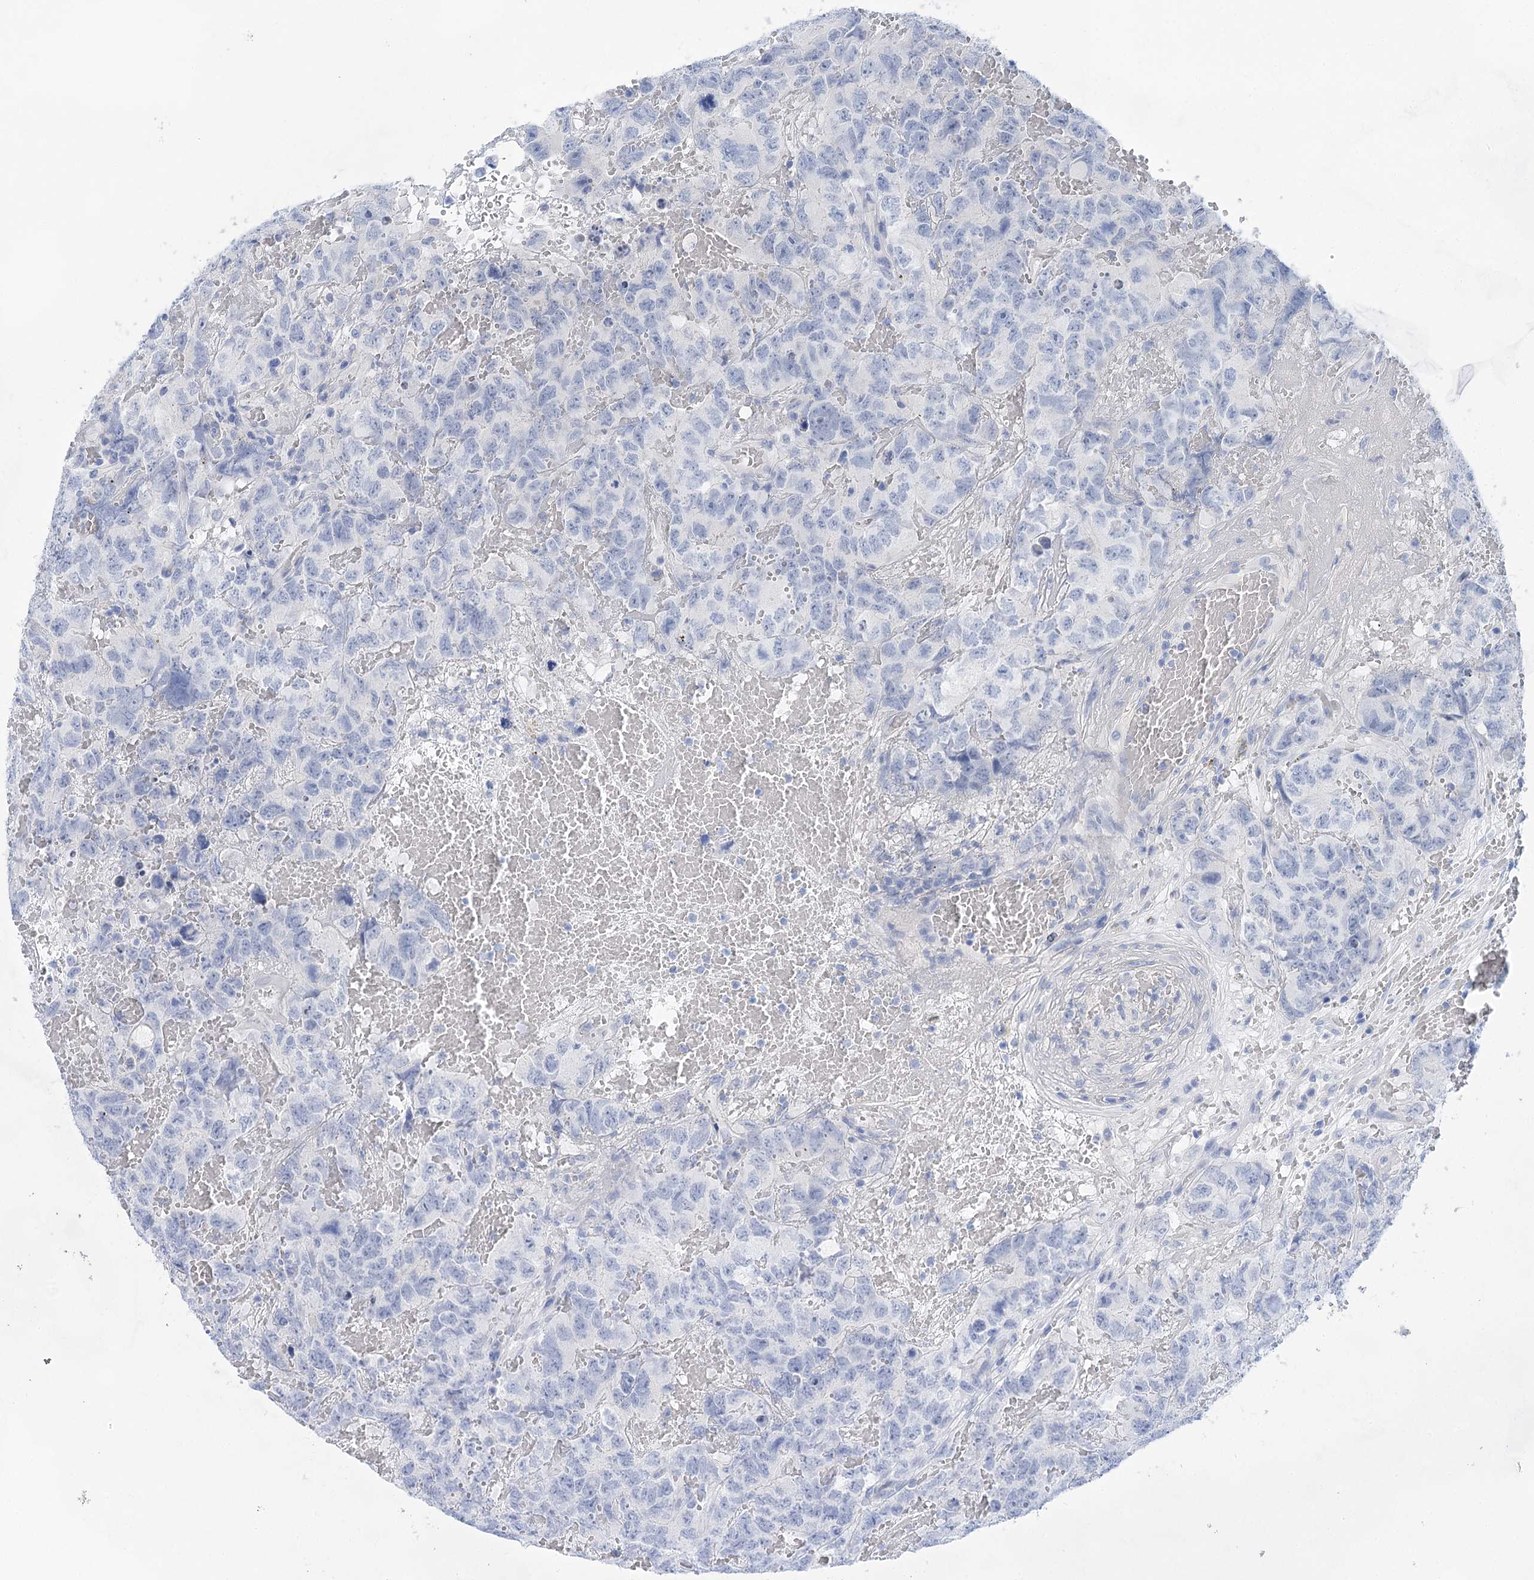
{"staining": {"intensity": "negative", "quantity": "none", "location": "none"}, "tissue": "testis cancer", "cell_type": "Tumor cells", "image_type": "cancer", "snomed": [{"axis": "morphology", "description": "Carcinoma, Embryonal, NOS"}, {"axis": "topography", "description": "Testis"}], "caption": "Protein analysis of testis cancer demonstrates no significant expression in tumor cells. The staining is performed using DAB (3,3'-diaminobenzidine) brown chromogen with nuclei counter-stained in using hematoxylin.", "gene": "LALBA", "patient": {"sex": "male", "age": 45}}